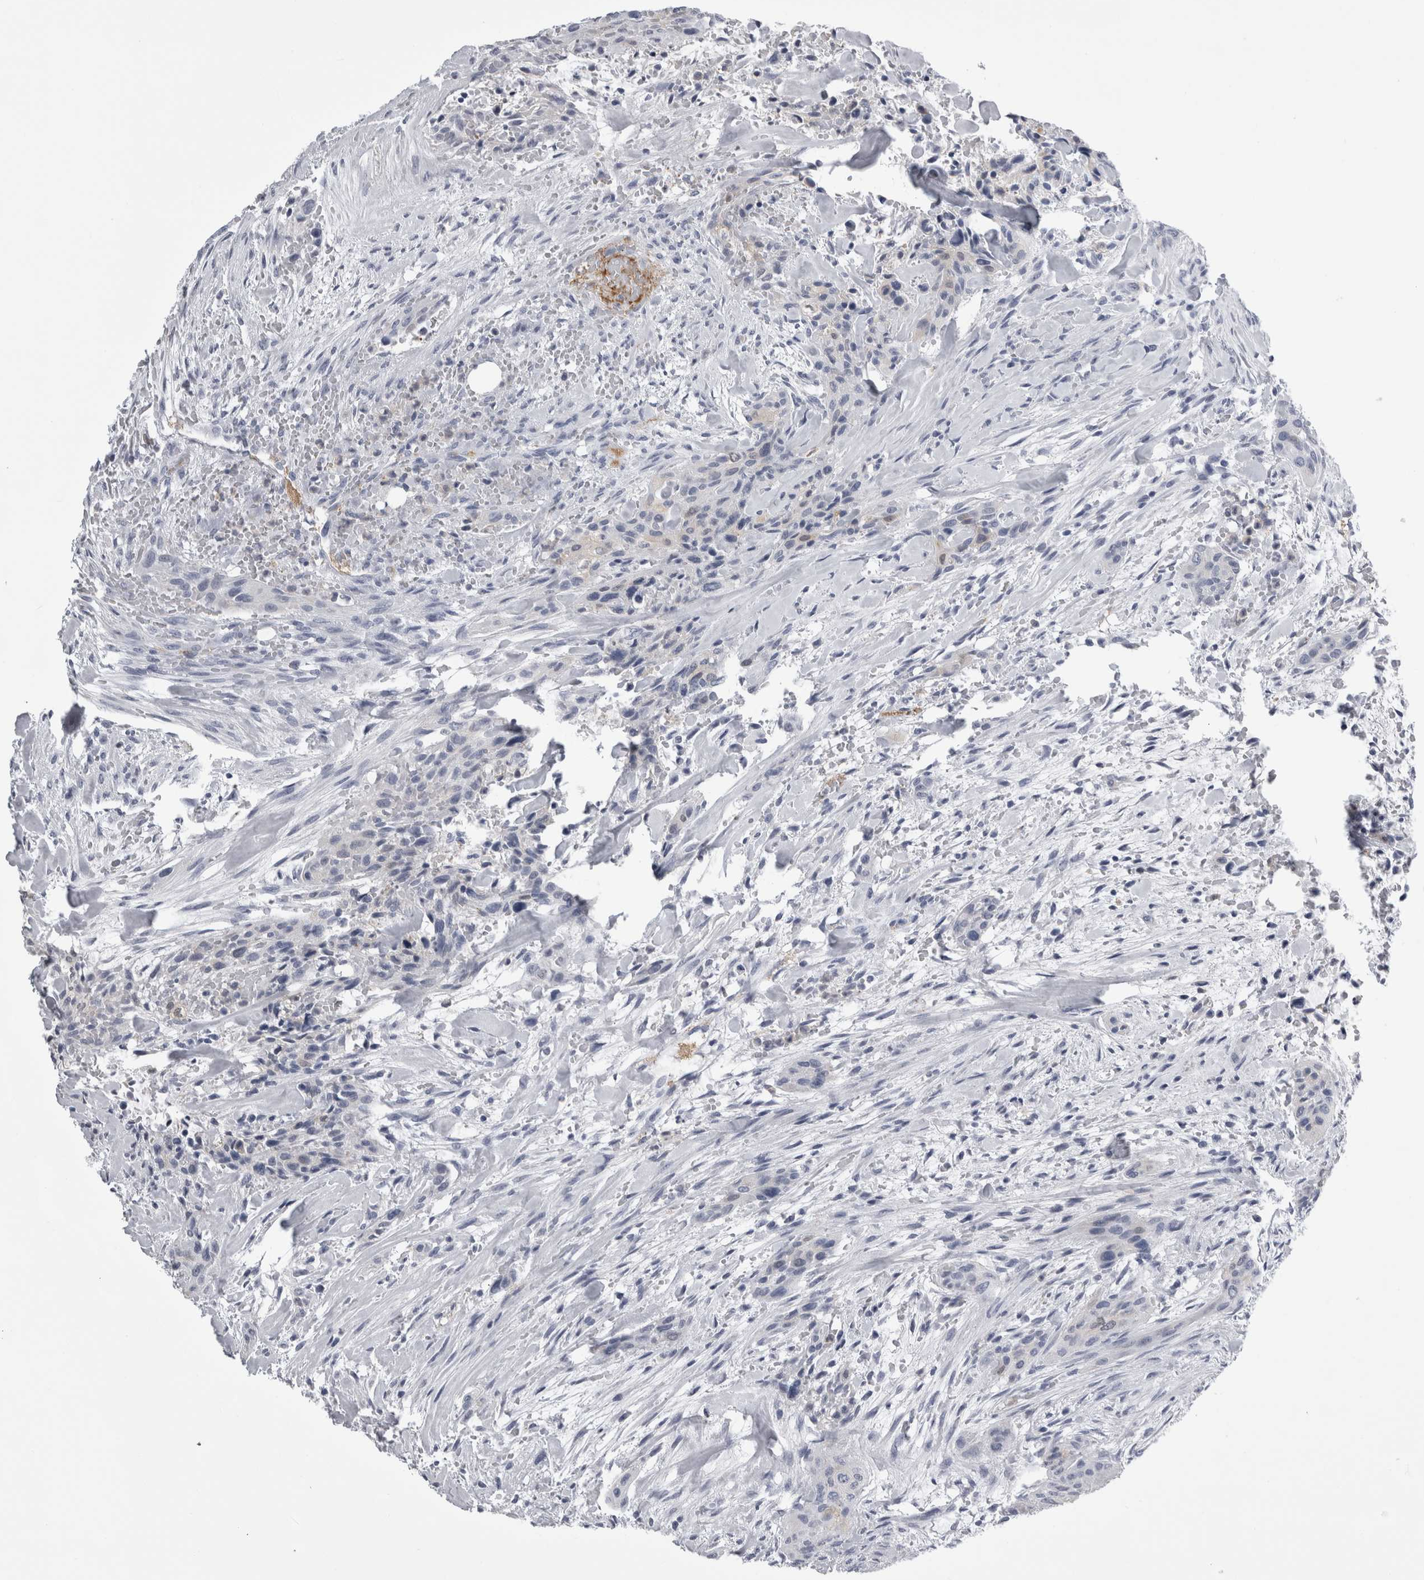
{"staining": {"intensity": "negative", "quantity": "none", "location": "none"}, "tissue": "urothelial cancer", "cell_type": "Tumor cells", "image_type": "cancer", "snomed": [{"axis": "morphology", "description": "Urothelial carcinoma, High grade"}, {"axis": "topography", "description": "Urinary bladder"}], "caption": "The image exhibits no staining of tumor cells in urothelial carcinoma (high-grade).", "gene": "ALDH8A1", "patient": {"sex": "male", "age": 35}}